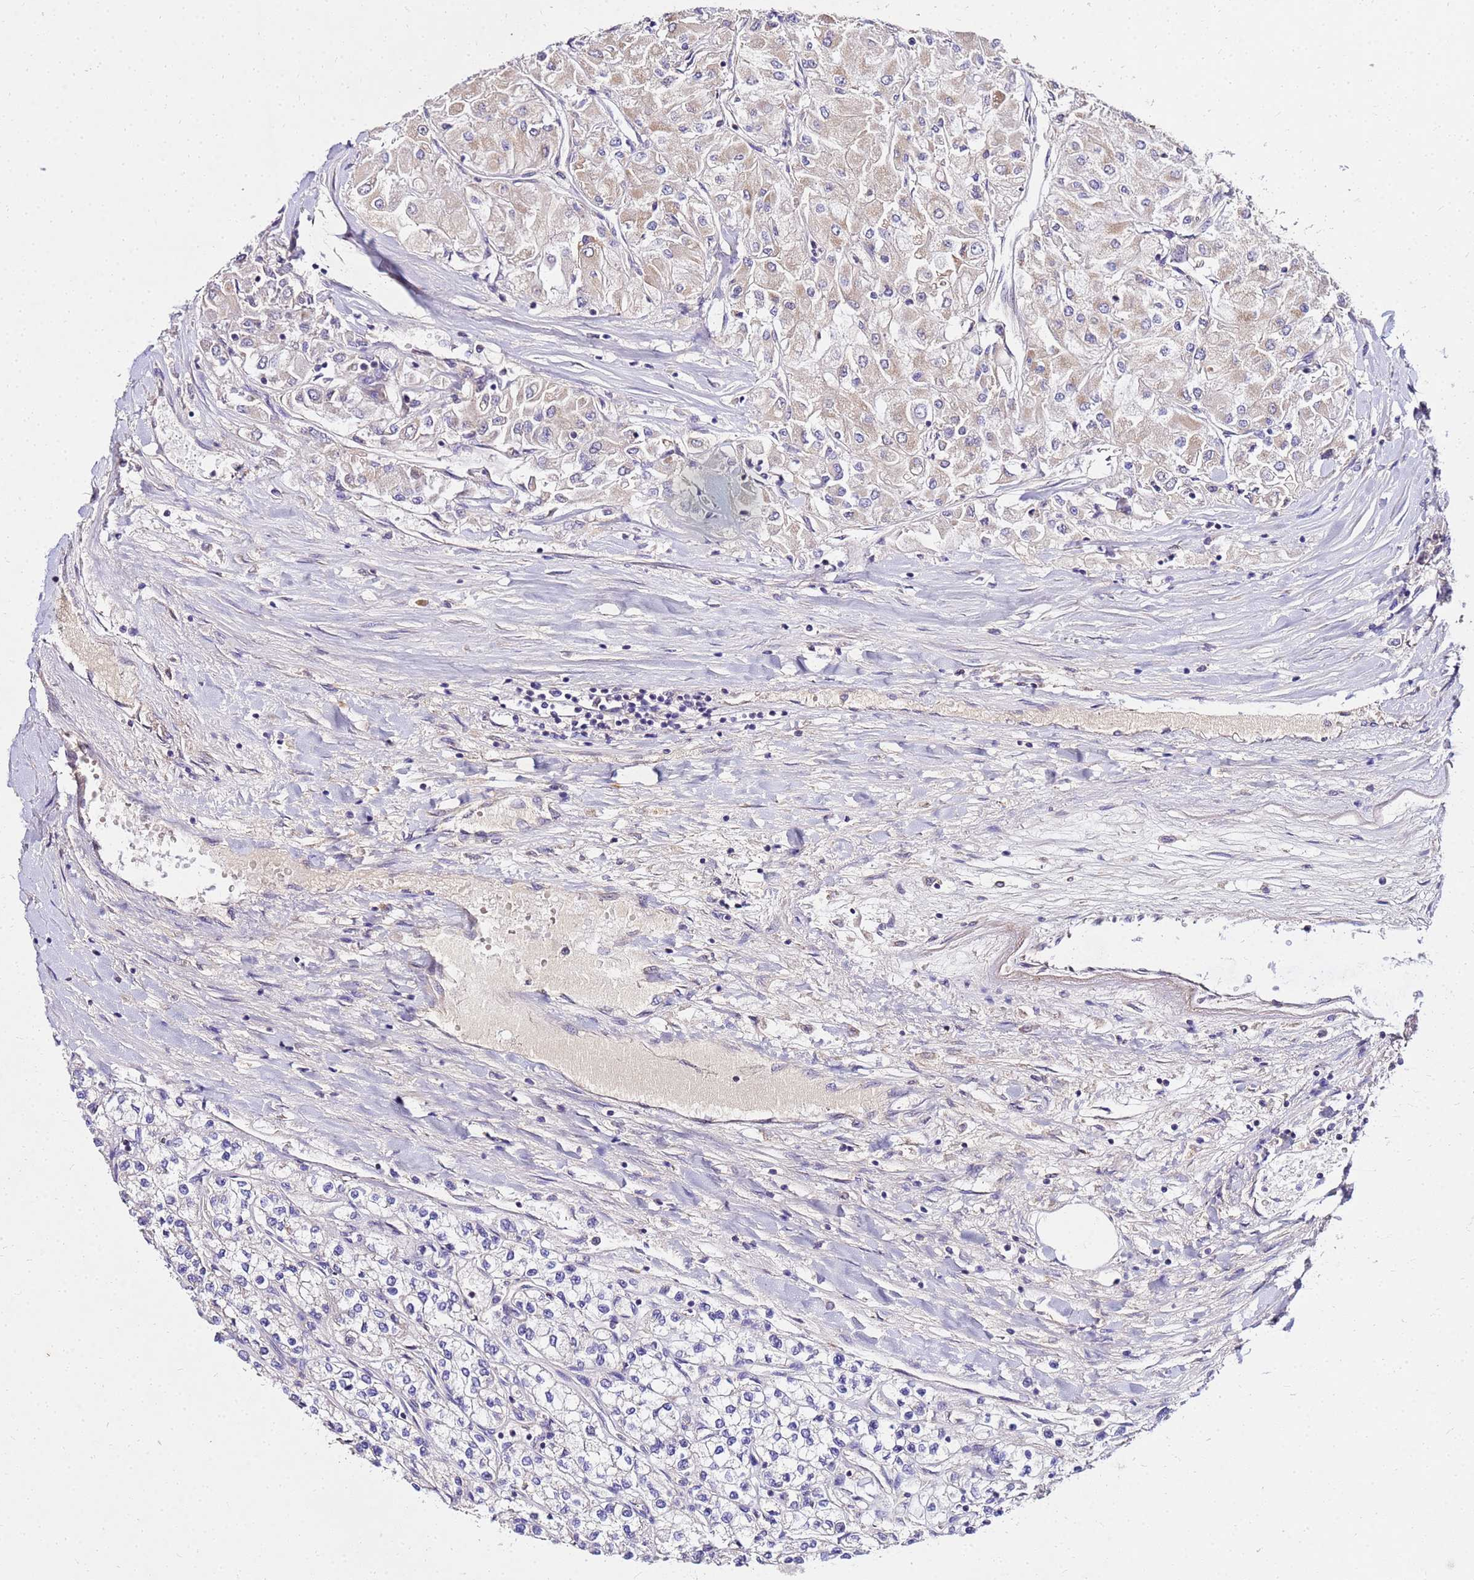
{"staining": {"intensity": "weak", "quantity": "<25%", "location": "cytoplasmic/membranous"}, "tissue": "renal cancer", "cell_type": "Tumor cells", "image_type": "cancer", "snomed": [{"axis": "morphology", "description": "Adenocarcinoma, NOS"}, {"axis": "topography", "description": "Kidney"}], "caption": "This is an IHC image of renal adenocarcinoma. There is no staining in tumor cells.", "gene": "COX14", "patient": {"sex": "male", "age": 80}}